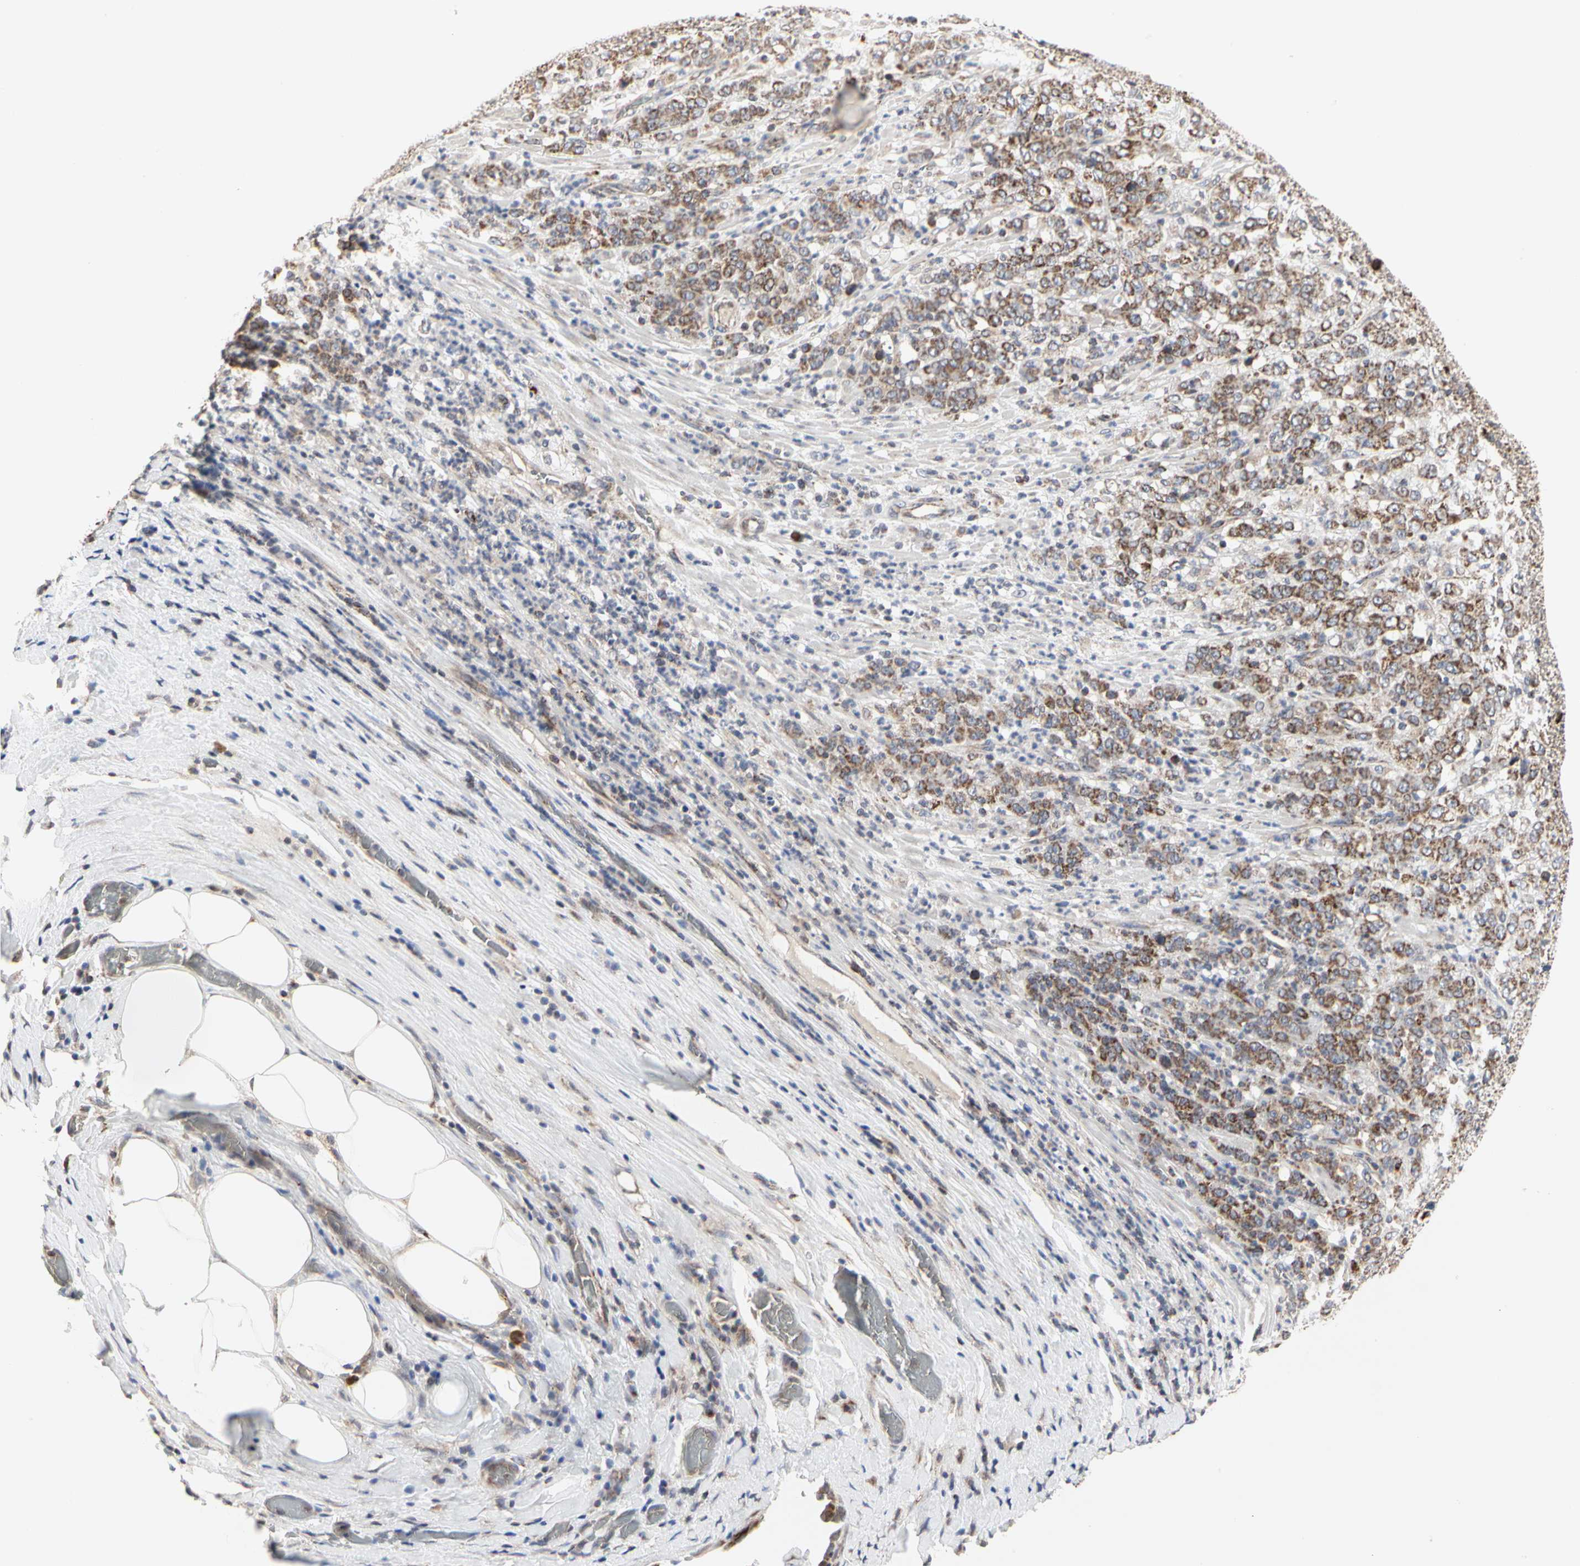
{"staining": {"intensity": "moderate", "quantity": ">75%", "location": "cytoplasmic/membranous"}, "tissue": "stomach cancer", "cell_type": "Tumor cells", "image_type": "cancer", "snomed": [{"axis": "morphology", "description": "Adenocarcinoma, NOS"}, {"axis": "topography", "description": "Stomach, lower"}], "caption": "Stomach adenocarcinoma stained for a protein (brown) exhibits moderate cytoplasmic/membranous positive staining in about >75% of tumor cells.", "gene": "TSKU", "patient": {"sex": "female", "age": 71}}